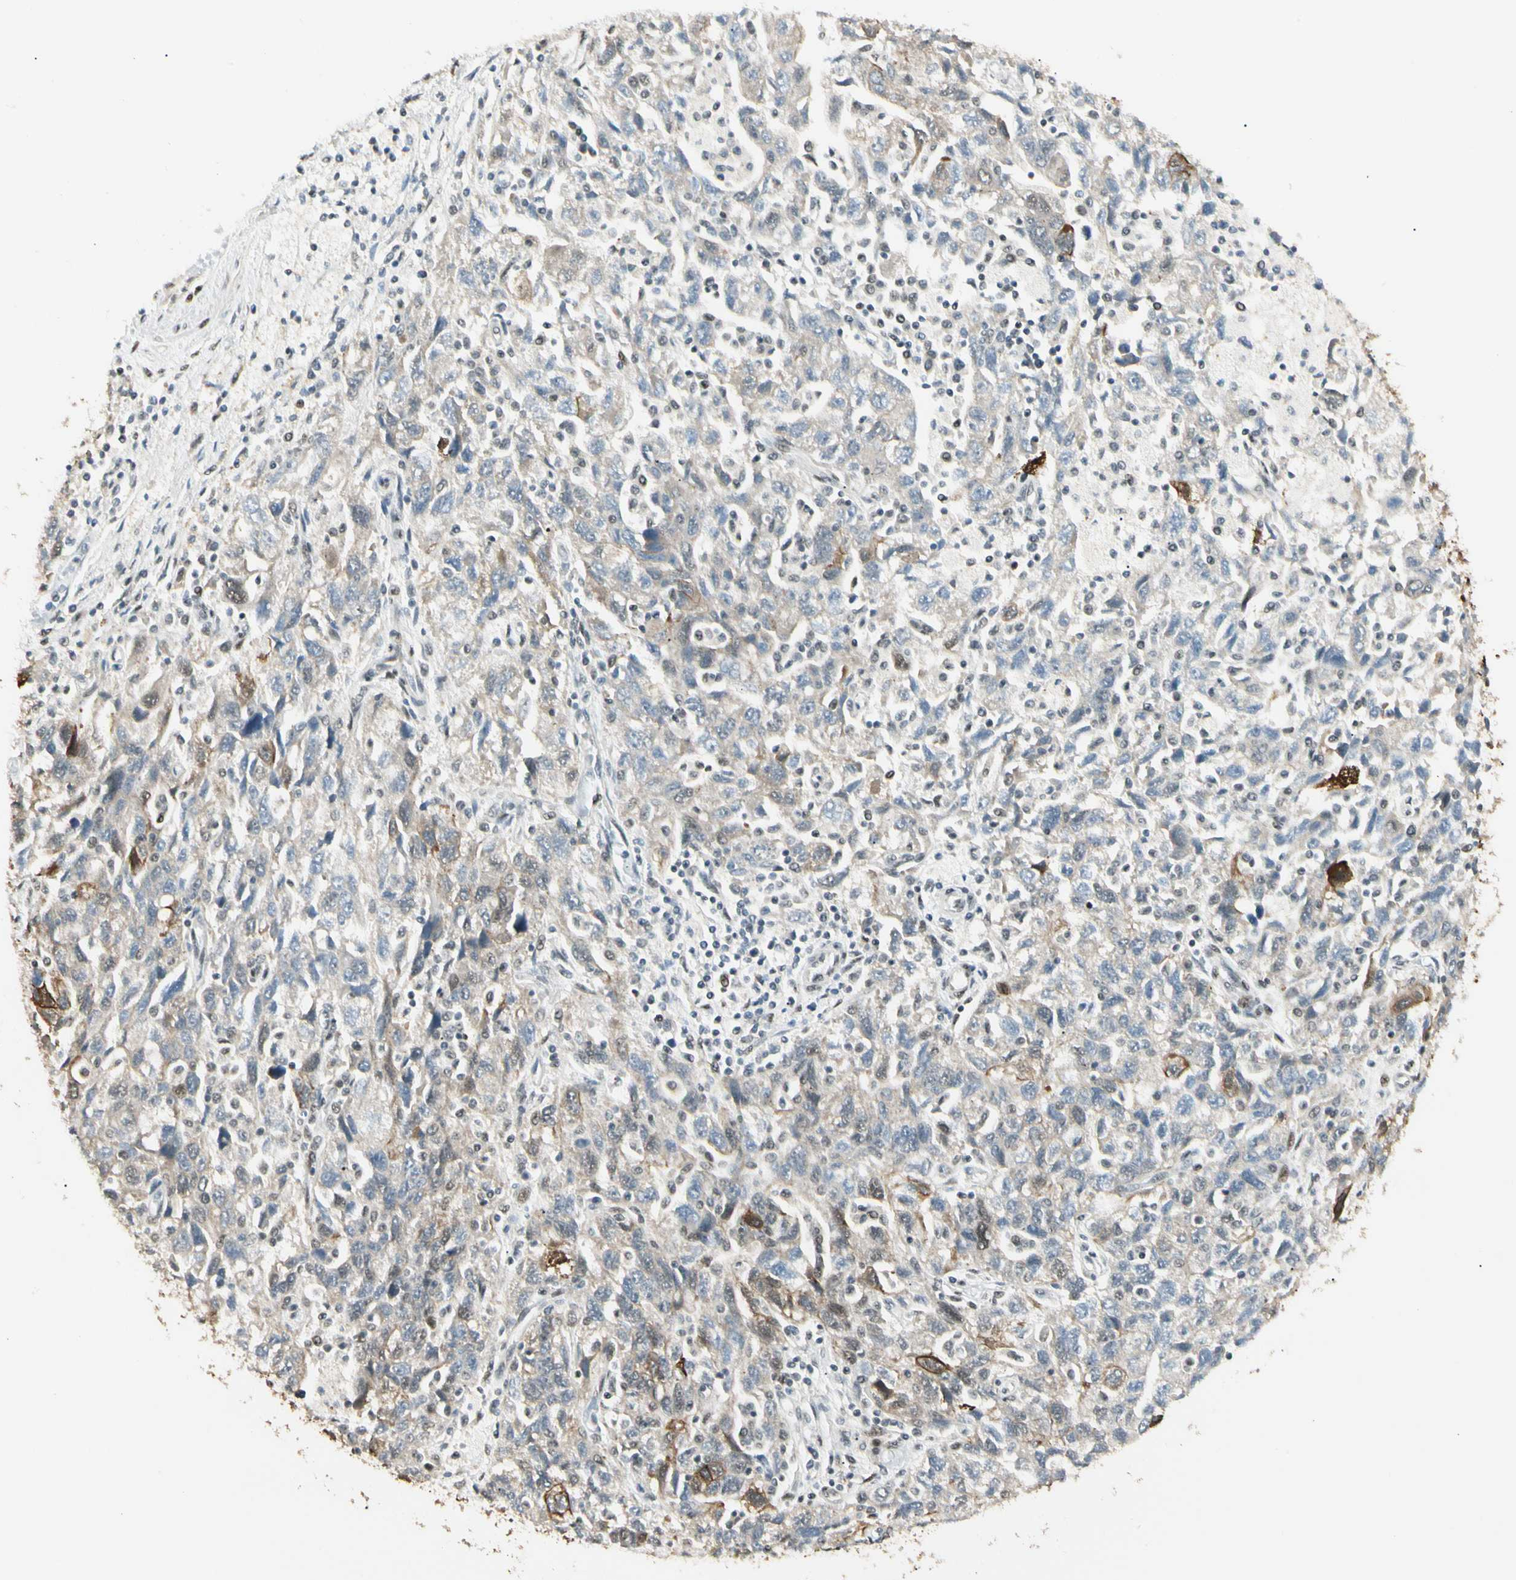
{"staining": {"intensity": "moderate", "quantity": "25%-75%", "location": "cytoplasmic/membranous"}, "tissue": "ovarian cancer", "cell_type": "Tumor cells", "image_type": "cancer", "snomed": [{"axis": "morphology", "description": "Carcinoma, NOS"}, {"axis": "morphology", "description": "Cystadenocarcinoma, serous, NOS"}, {"axis": "topography", "description": "Ovary"}], "caption": "DAB (3,3'-diaminobenzidine) immunohistochemical staining of human serous cystadenocarcinoma (ovarian) shows moderate cytoplasmic/membranous protein expression in about 25%-75% of tumor cells.", "gene": "ATXN1", "patient": {"sex": "female", "age": 69}}